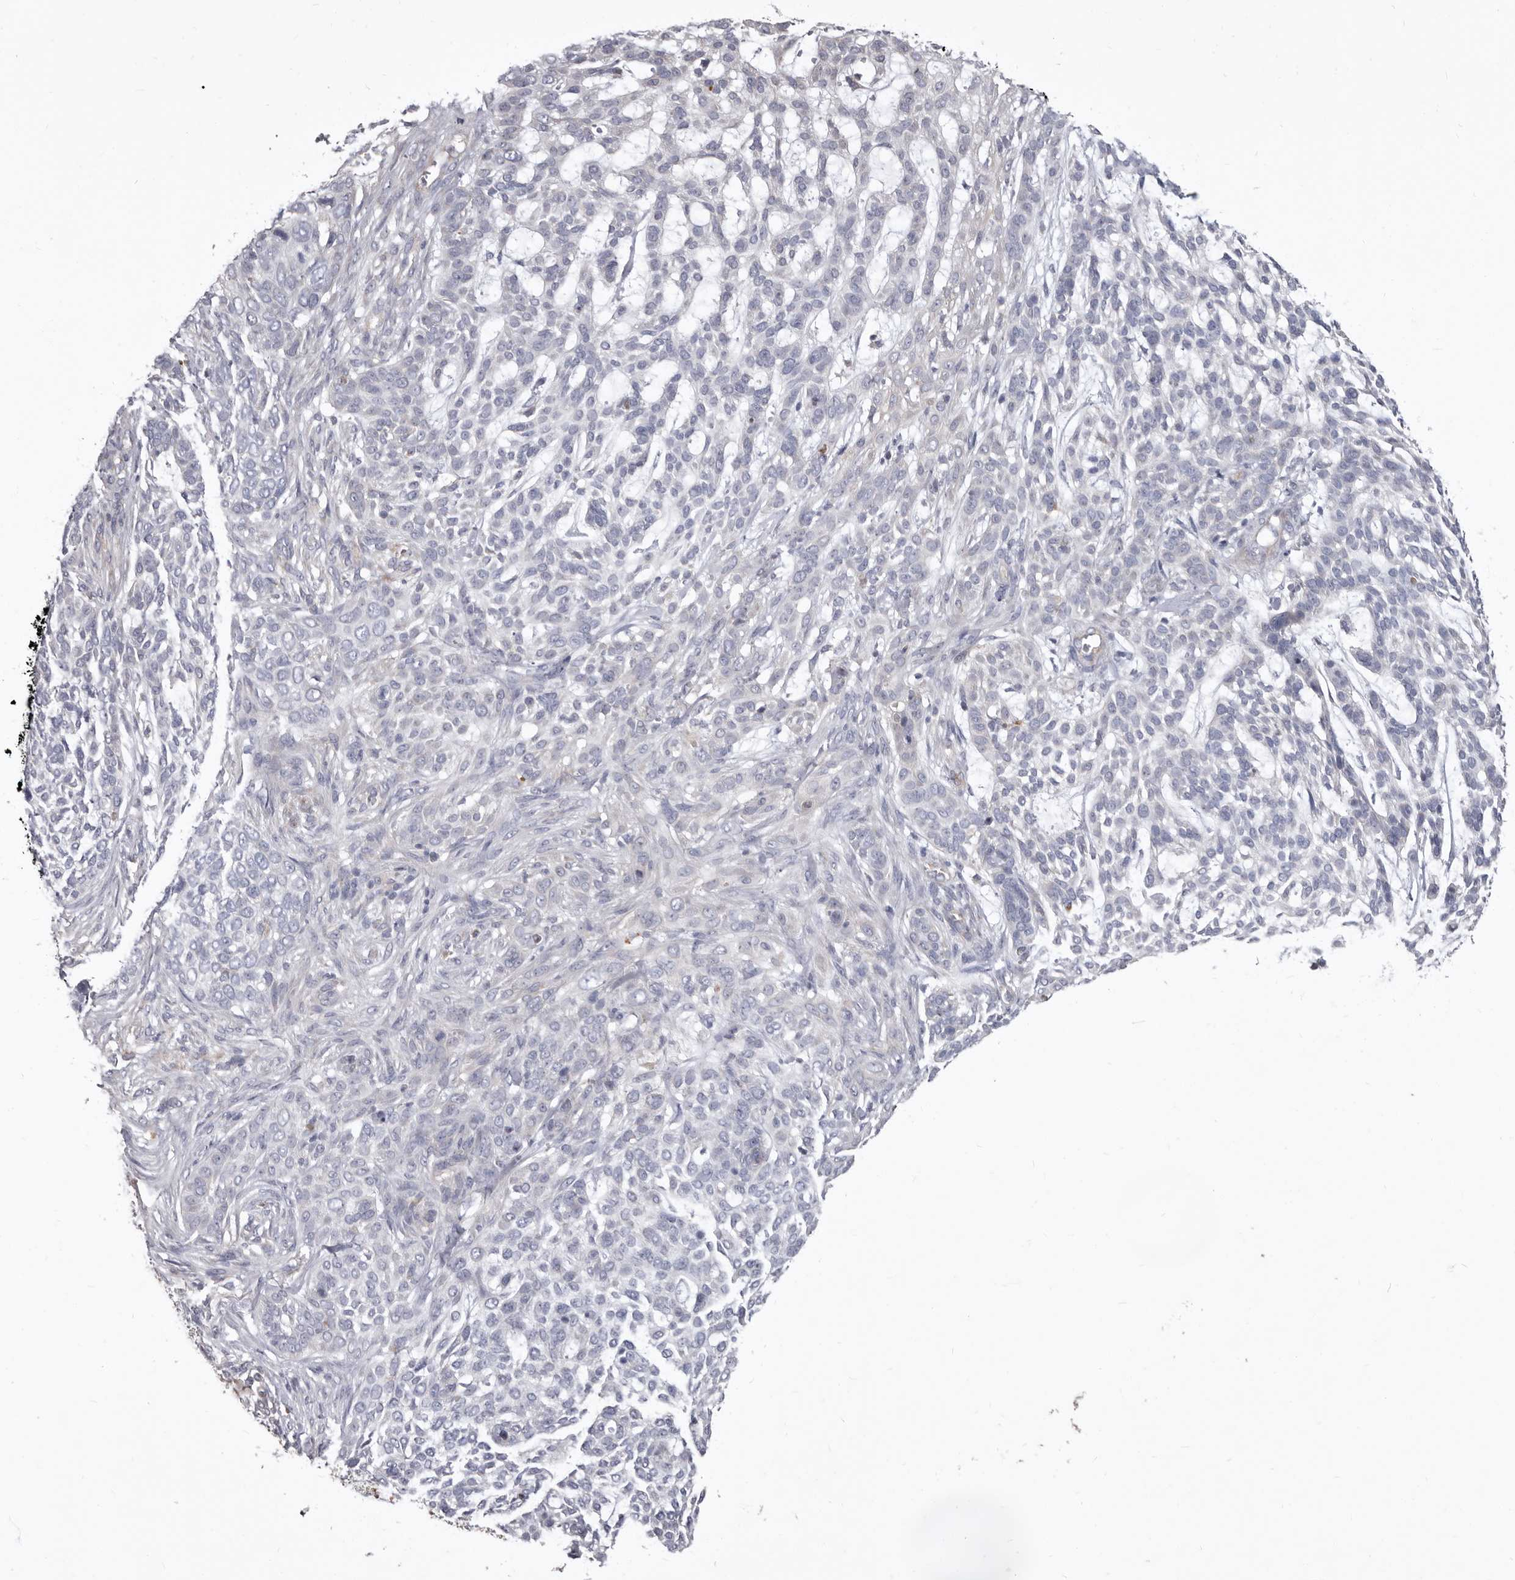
{"staining": {"intensity": "negative", "quantity": "none", "location": "none"}, "tissue": "skin cancer", "cell_type": "Tumor cells", "image_type": "cancer", "snomed": [{"axis": "morphology", "description": "Basal cell carcinoma"}, {"axis": "topography", "description": "Skin"}], "caption": "Immunohistochemistry (IHC) photomicrograph of human basal cell carcinoma (skin) stained for a protein (brown), which shows no expression in tumor cells.", "gene": "FMO2", "patient": {"sex": "female", "age": 64}}